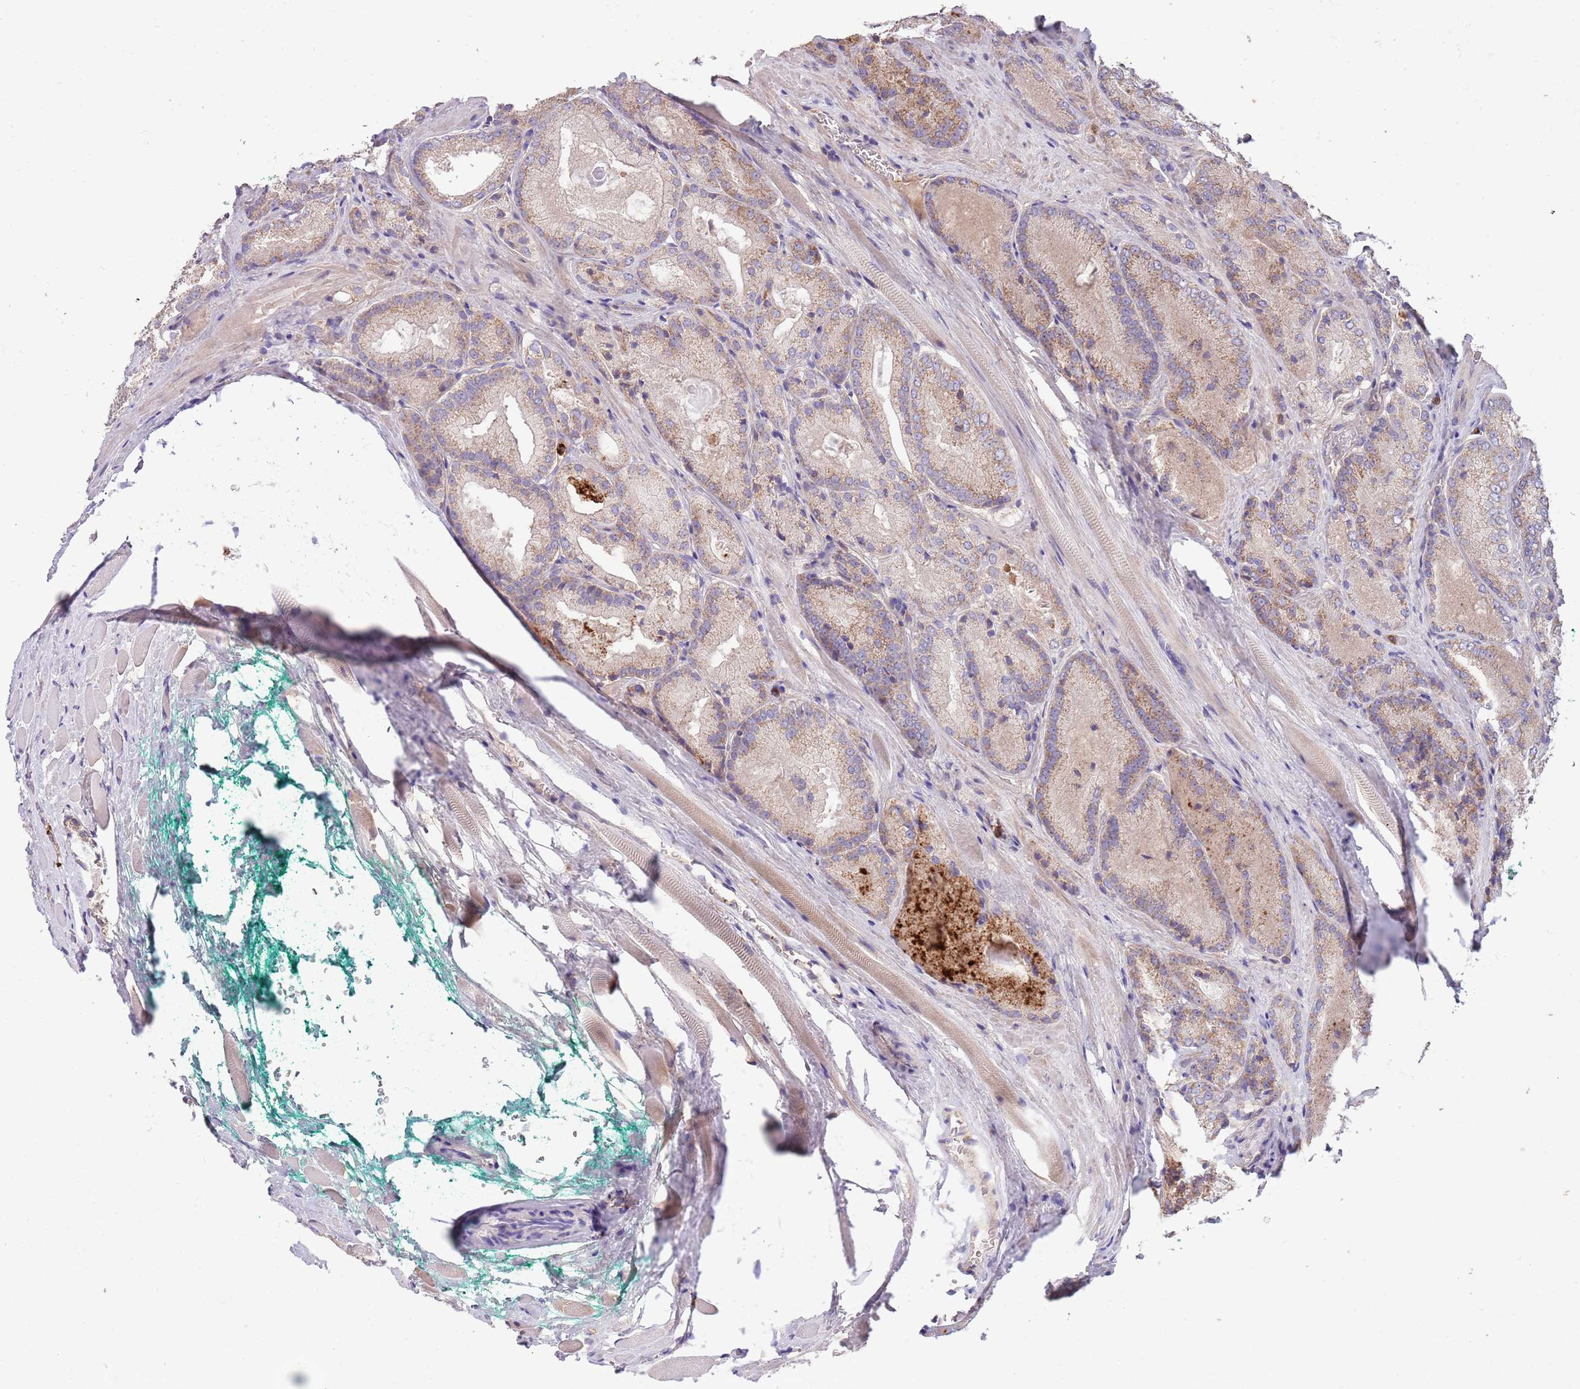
{"staining": {"intensity": "moderate", "quantity": "<25%", "location": "cytoplasmic/membranous"}, "tissue": "prostate cancer", "cell_type": "Tumor cells", "image_type": "cancer", "snomed": [{"axis": "morphology", "description": "Adenocarcinoma, Low grade"}, {"axis": "topography", "description": "Prostate"}], "caption": "Low-grade adenocarcinoma (prostate) was stained to show a protein in brown. There is low levels of moderate cytoplasmic/membranous staining in approximately <25% of tumor cells.", "gene": "DDT", "patient": {"sex": "male", "age": 74}}